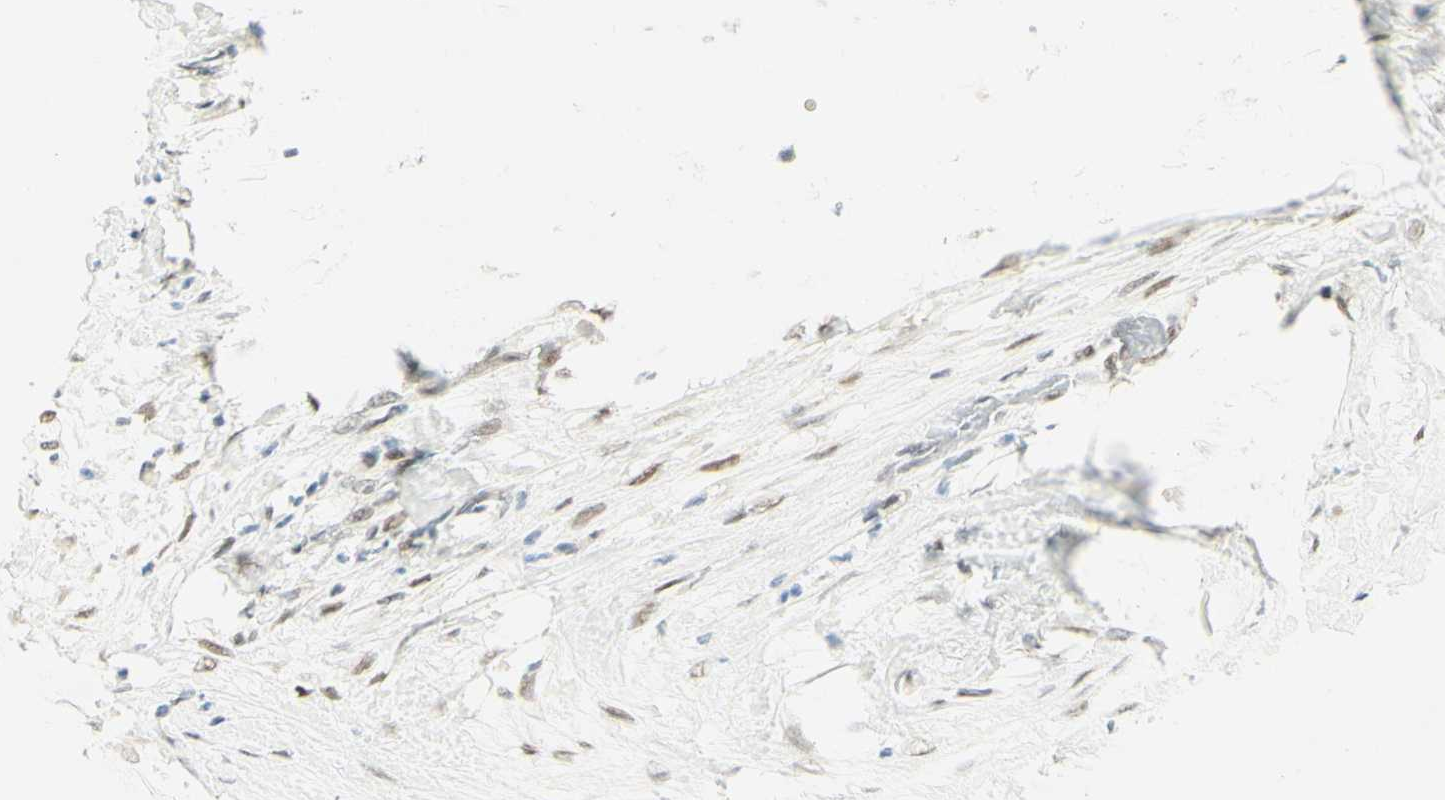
{"staining": {"intensity": "weak", "quantity": "25%-75%", "location": "nuclear"}, "tissue": "pancreatic cancer", "cell_type": "Tumor cells", "image_type": "cancer", "snomed": [{"axis": "morphology", "description": "Adenocarcinoma, NOS"}, {"axis": "topography", "description": "Pancreas"}], "caption": "Brown immunohistochemical staining in pancreatic cancer exhibits weak nuclear positivity in approximately 25%-75% of tumor cells.", "gene": "PMS2", "patient": {"sex": "male", "age": 41}}